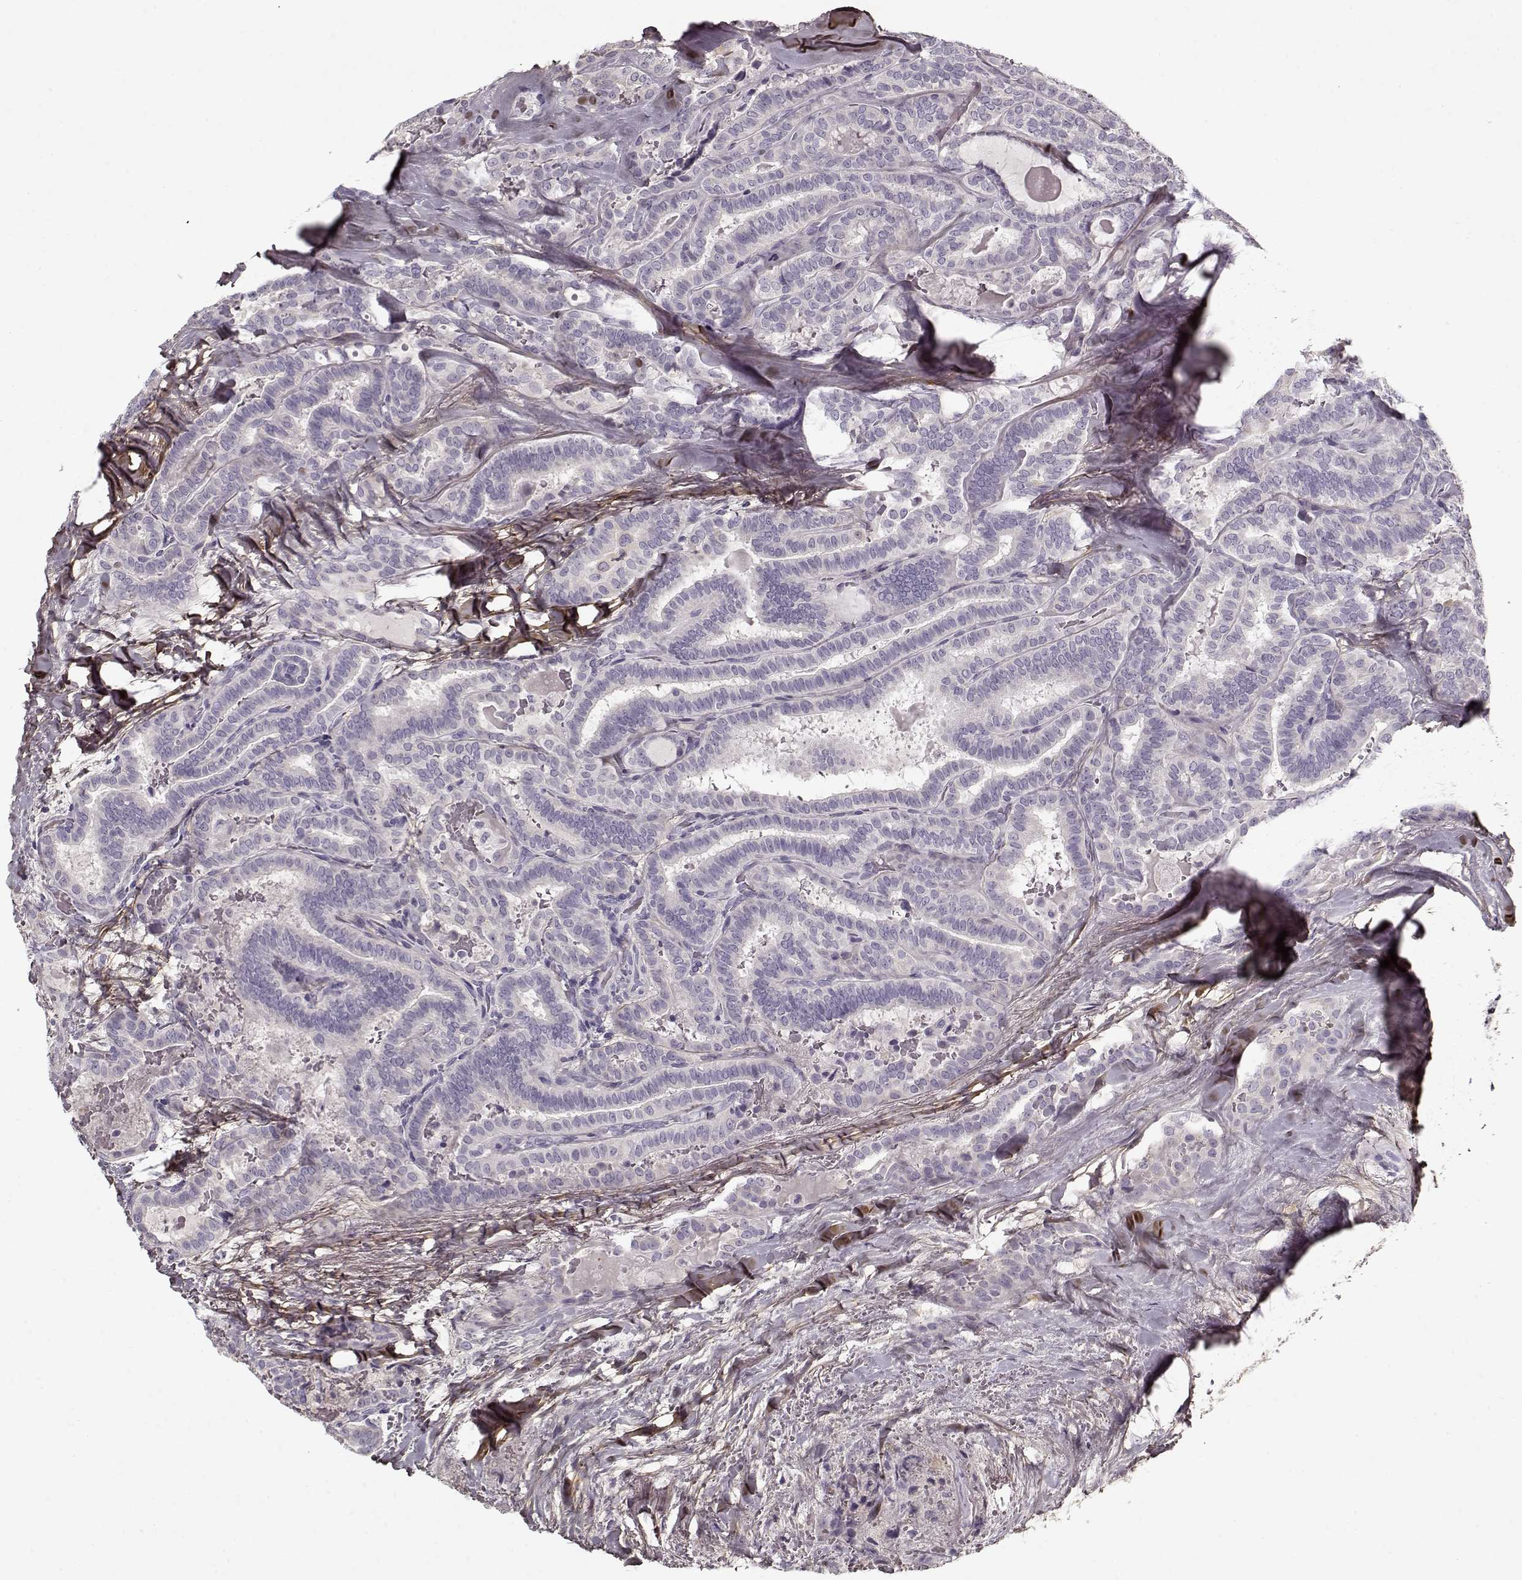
{"staining": {"intensity": "negative", "quantity": "none", "location": "none"}, "tissue": "thyroid cancer", "cell_type": "Tumor cells", "image_type": "cancer", "snomed": [{"axis": "morphology", "description": "Papillary adenocarcinoma, NOS"}, {"axis": "topography", "description": "Thyroid gland"}], "caption": "Human thyroid cancer stained for a protein using immunohistochemistry demonstrates no staining in tumor cells.", "gene": "LUM", "patient": {"sex": "female", "age": 39}}